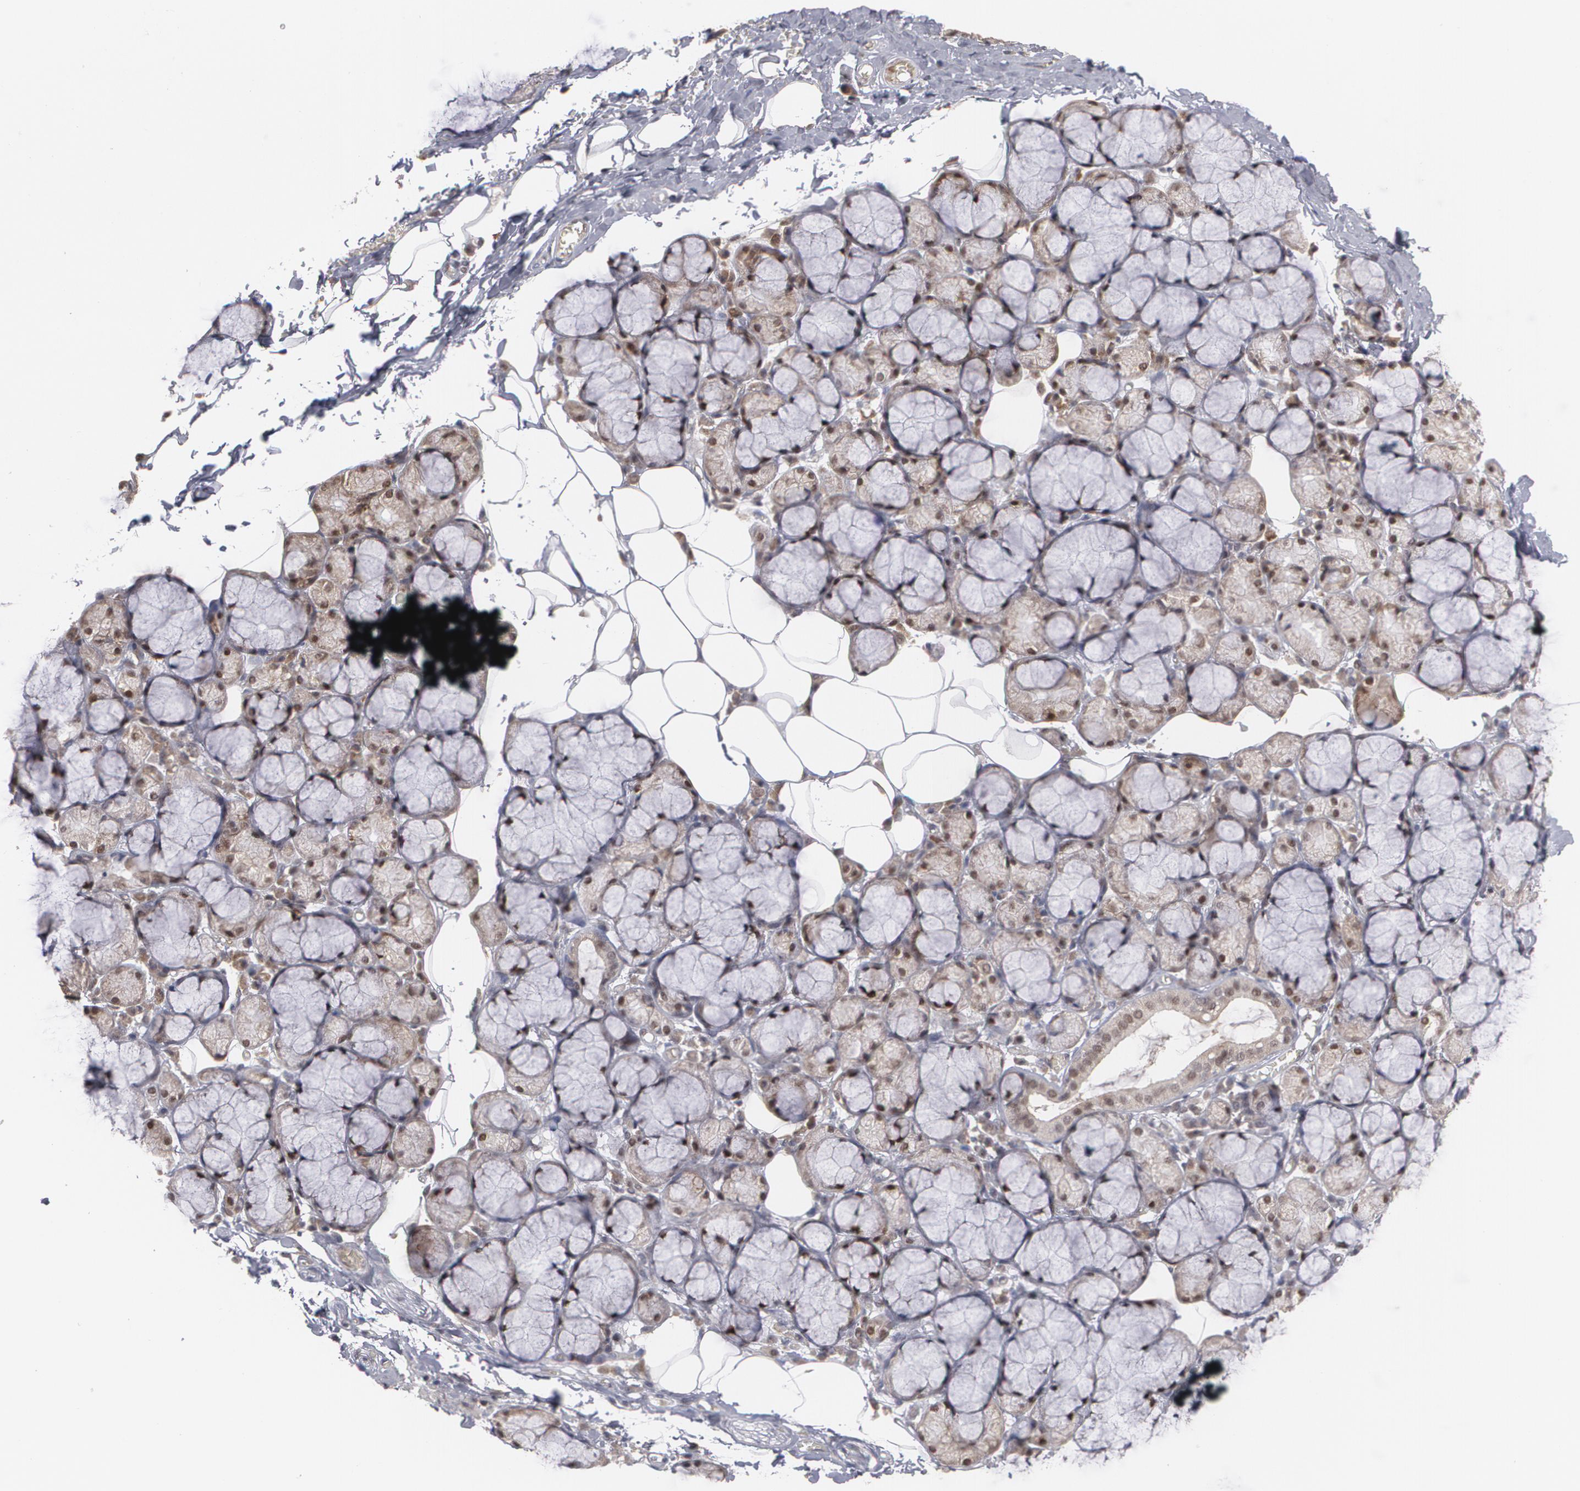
{"staining": {"intensity": "moderate", "quantity": "25%-75%", "location": "cytoplasmic/membranous,nuclear"}, "tissue": "salivary gland", "cell_type": "Glandular cells", "image_type": "normal", "snomed": [{"axis": "morphology", "description": "Normal tissue, NOS"}, {"axis": "topography", "description": "Salivary gland"}], "caption": "Normal salivary gland exhibits moderate cytoplasmic/membranous,nuclear expression in about 25%-75% of glandular cells.", "gene": "INTS6L", "patient": {"sex": "male", "age": 54}}